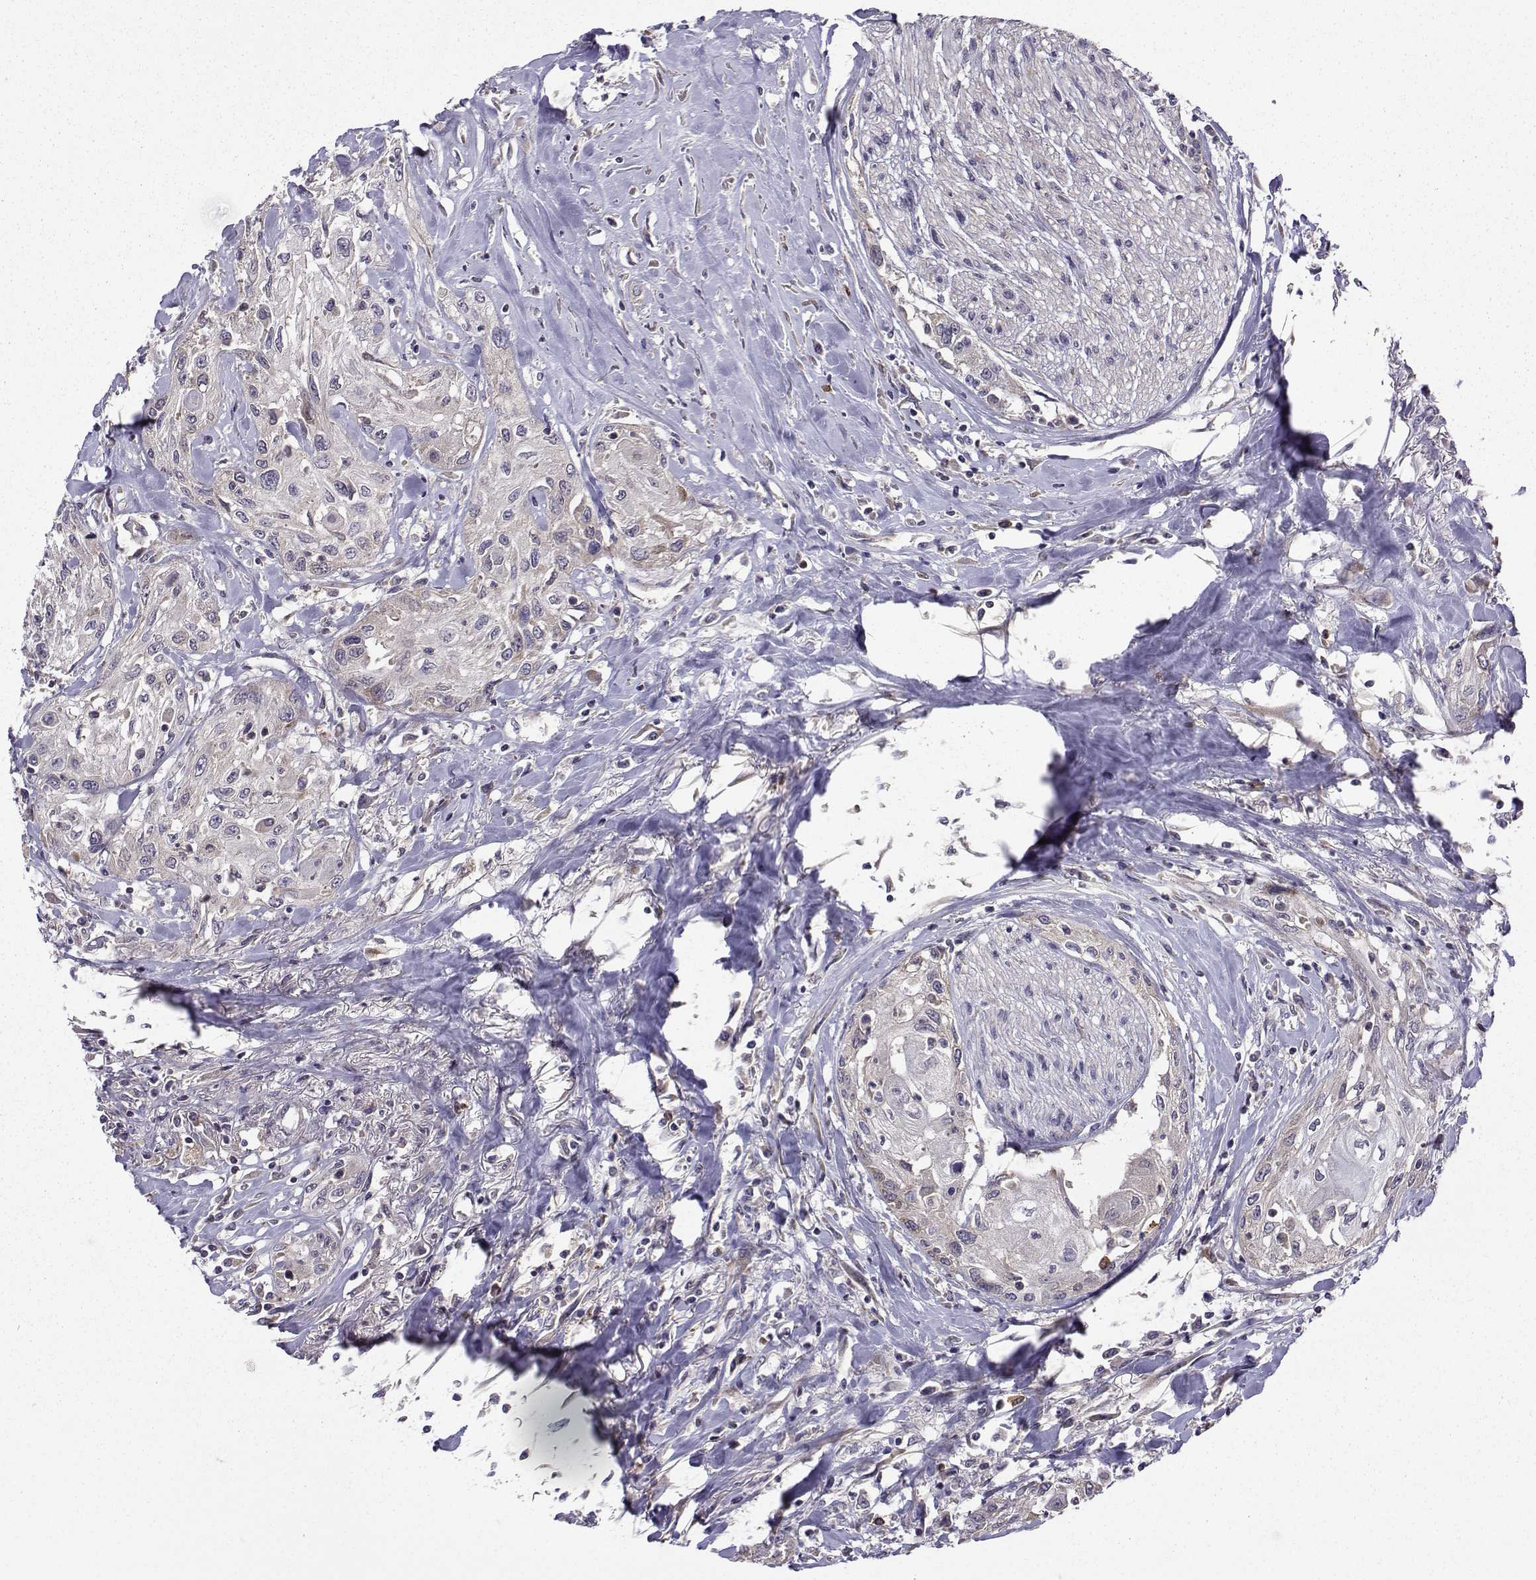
{"staining": {"intensity": "weak", "quantity": "<25%", "location": "cytoplasmic/membranous"}, "tissue": "head and neck cancer", "cell_type": "Tumor cells", "image_type": "cancer", "snomed": [{"axis": "morphology", "description": "Normal tissue, NOS"}, {"axis": "morphology", "description": "Squamous cell carcinoma, NOS"}, {"axis": "topography", "description": "Oral tissue"}, {"axis": "topography", "description": "Peripheral nerve tissue"}, {"axis": "topography", "description": "Head-Neck"}], "caption": "Immunohistochemistry (IHC) photomicrograph of head and neck cancer (squamous cell carcinoma) stained for a protein (brown), which displays no staining in tumor cells.", "gene": "STXBP5", "patient": {"sex": "female", "age": 59}}